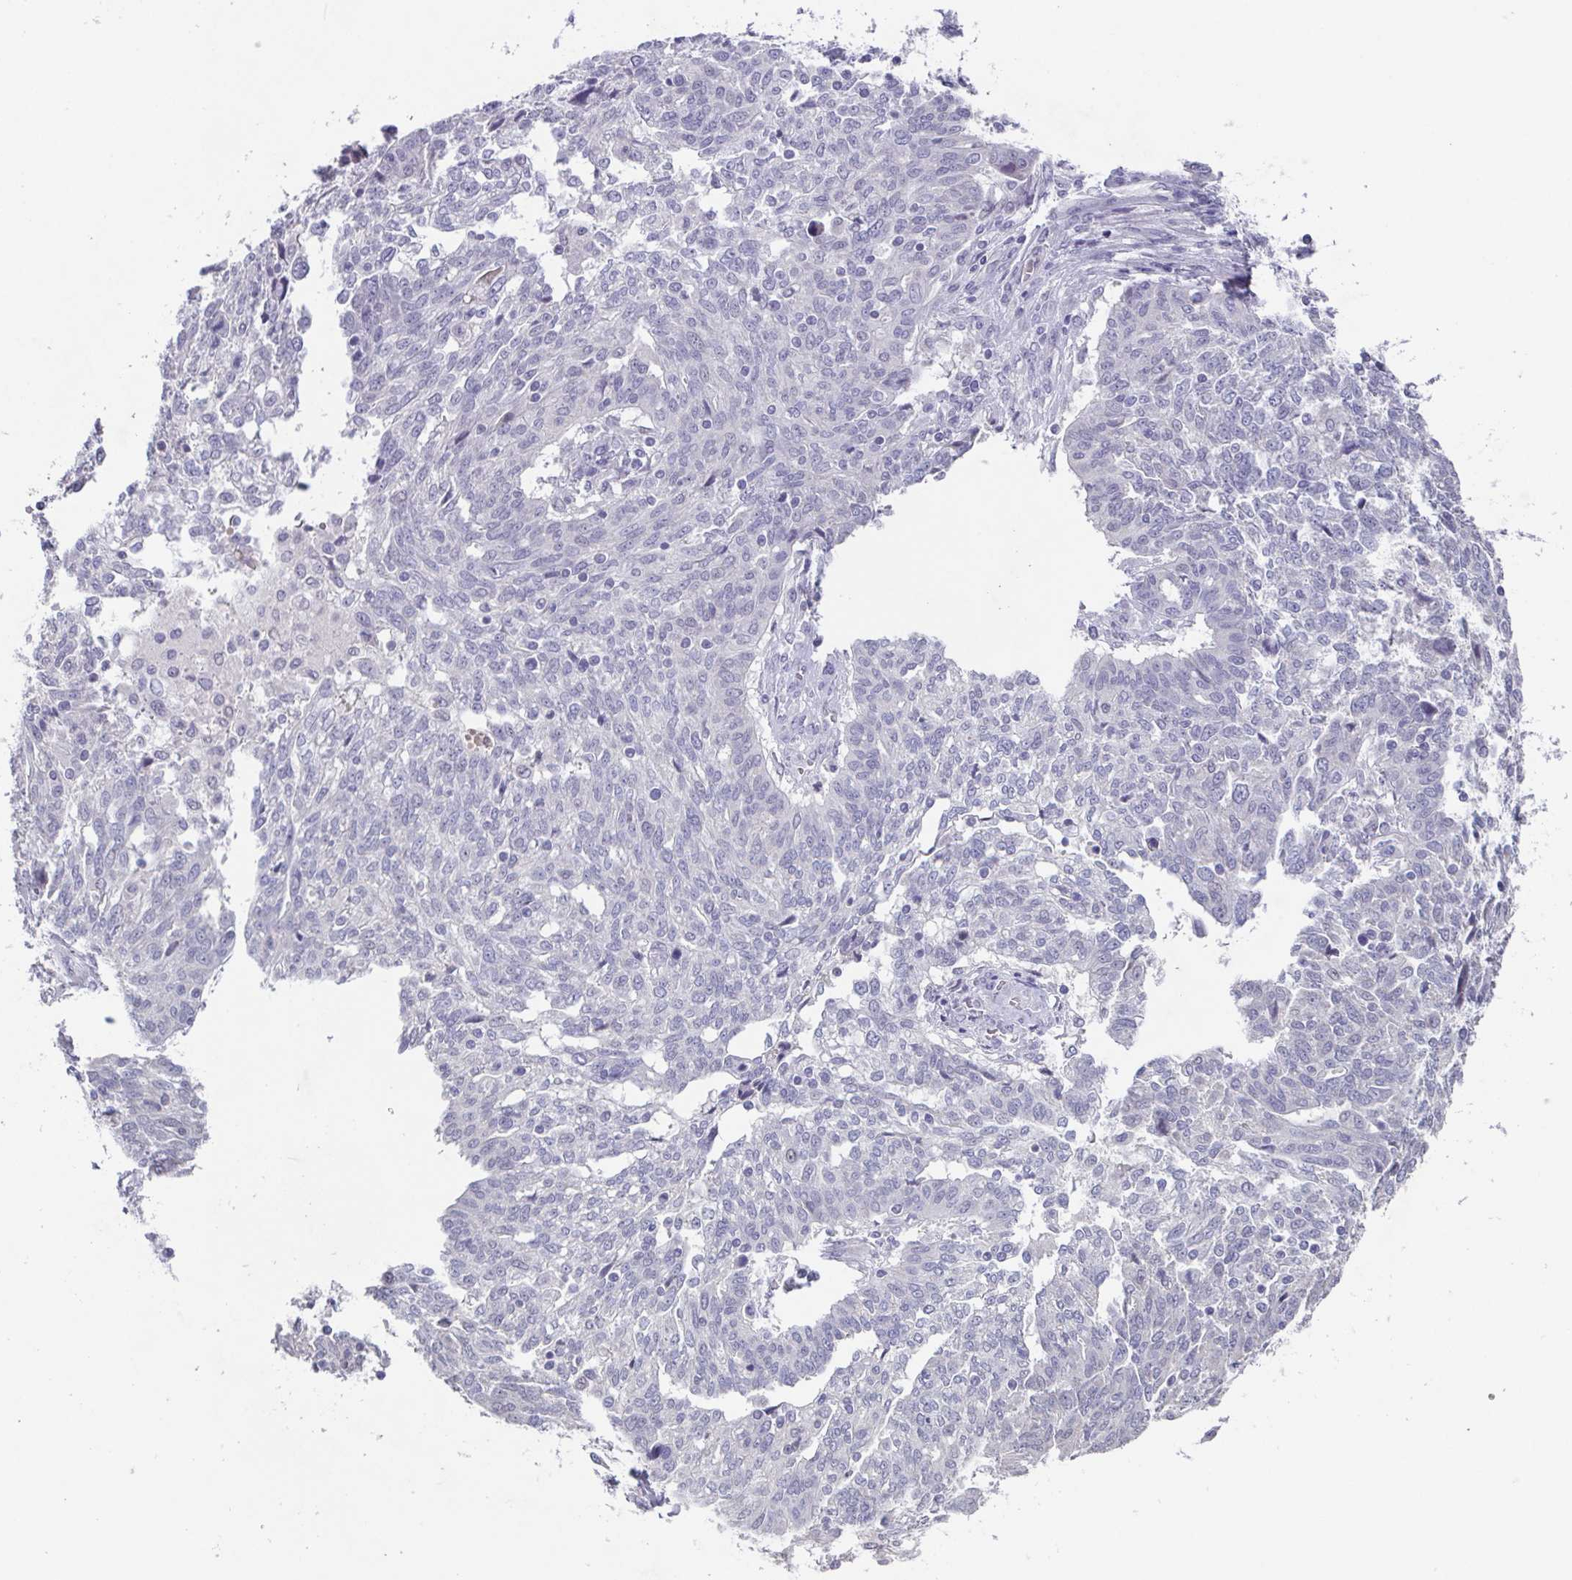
{"staining": {"intensity": "negative", "quantity": "none", "location": "none"}, "tissue": "ovarian cancer", "cell_type": "Tumor cells", "image_type": "cancer", "snomed": [{"axis": "morphology", "description": "Cystadenocarcinoma, serous, NOS"}, {"axis": "topography", "description": "Ovary"}], "caption": "Protein analysis of ovarian cancer shows no significant staining in tumor cells.", "gene": "GHRL", "patient": {"sex": "female", "age": 67}}